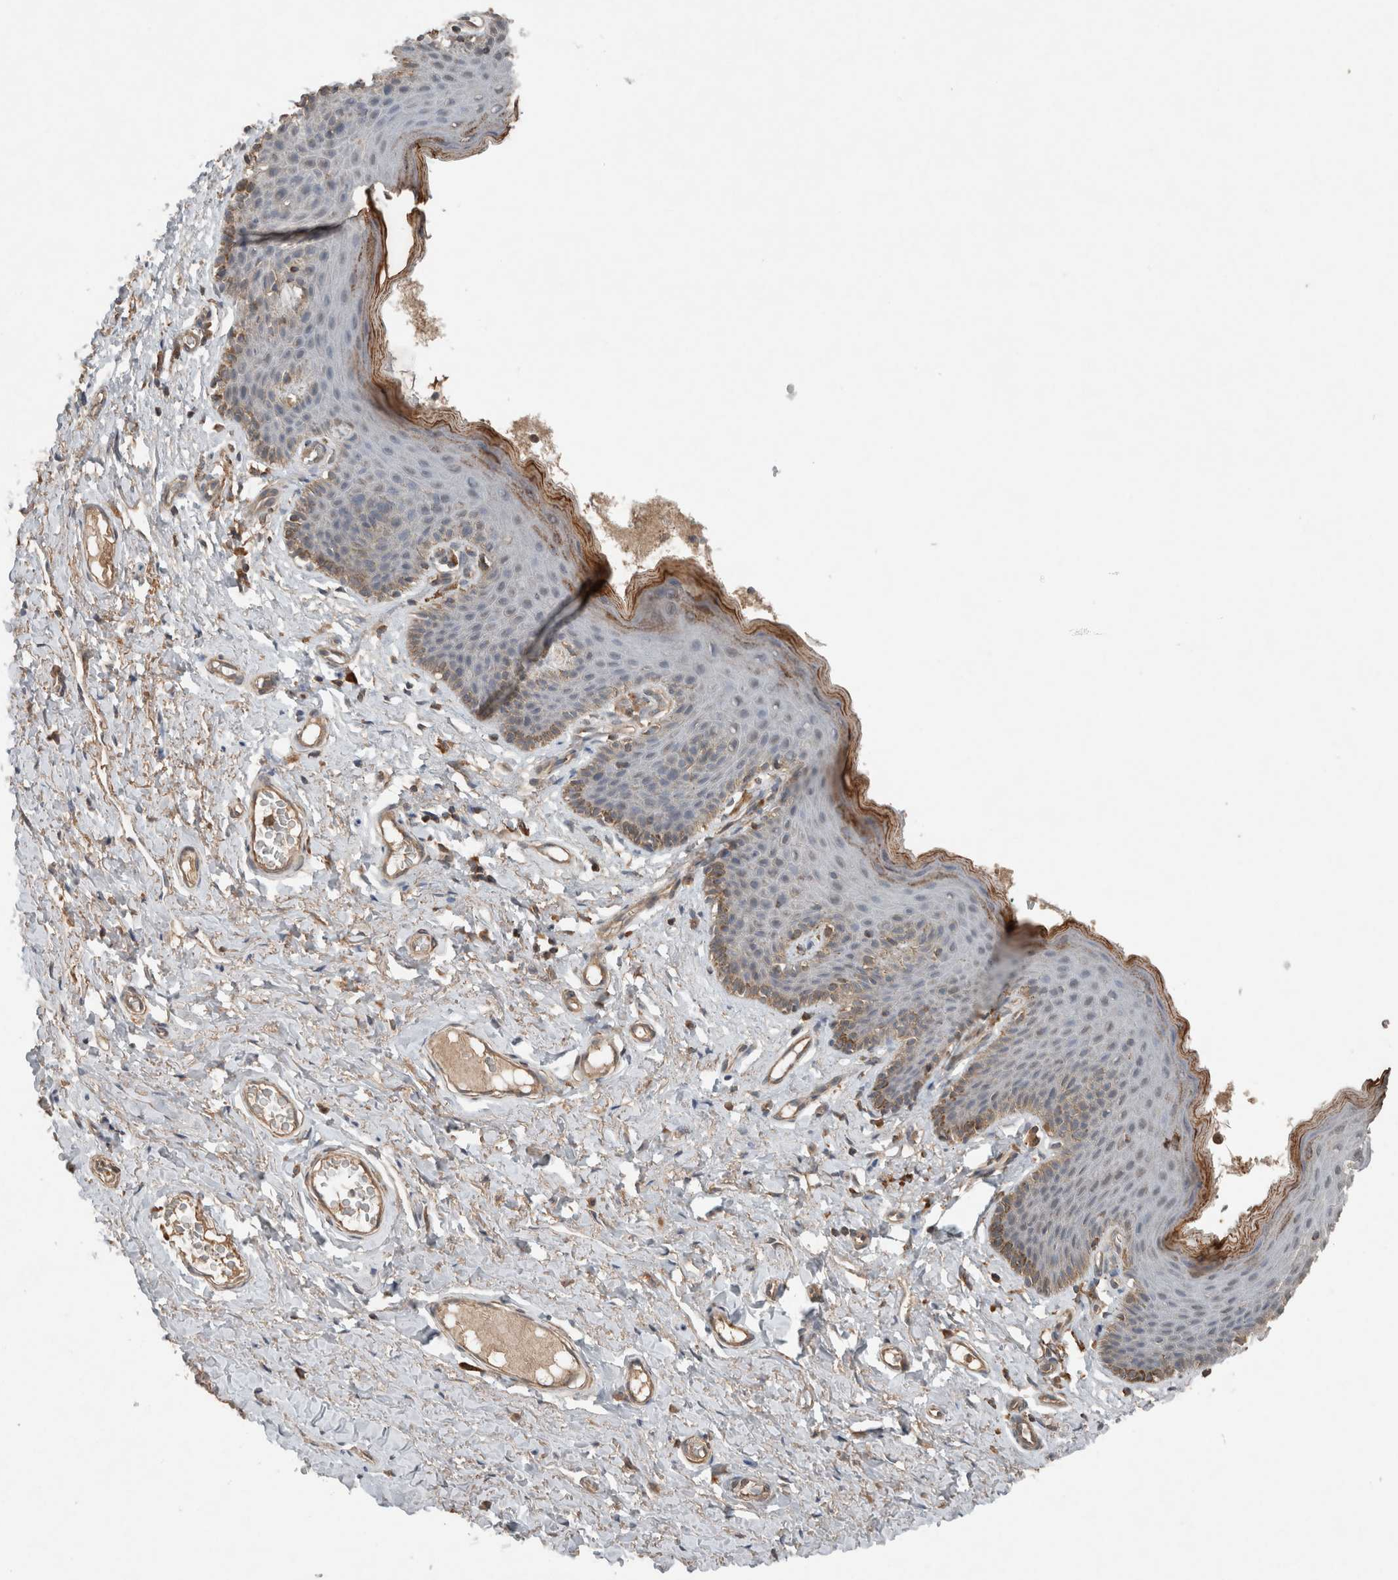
{"staining": {"intensity": "moderate", "quantity": "<25%", "location": "cytoplasmic/membranous"}, "tissue": "skin", "cell_type": "Epidermal cells", "image_type": "normal", "snomed": [{"axis": "morphology", "description": "Normal tissue, NOS"}, {"axis": "topography", "description": "Vulva"}], "caption": "This image demonstrates immunohistochemistry (IHC) staining of benign human skin, with low moderate cytoplasmic/membranous expression in approximately <25% of epidermal cells.", "gene": "KLK14", "patient": {"sex": "female", "age": 66}}